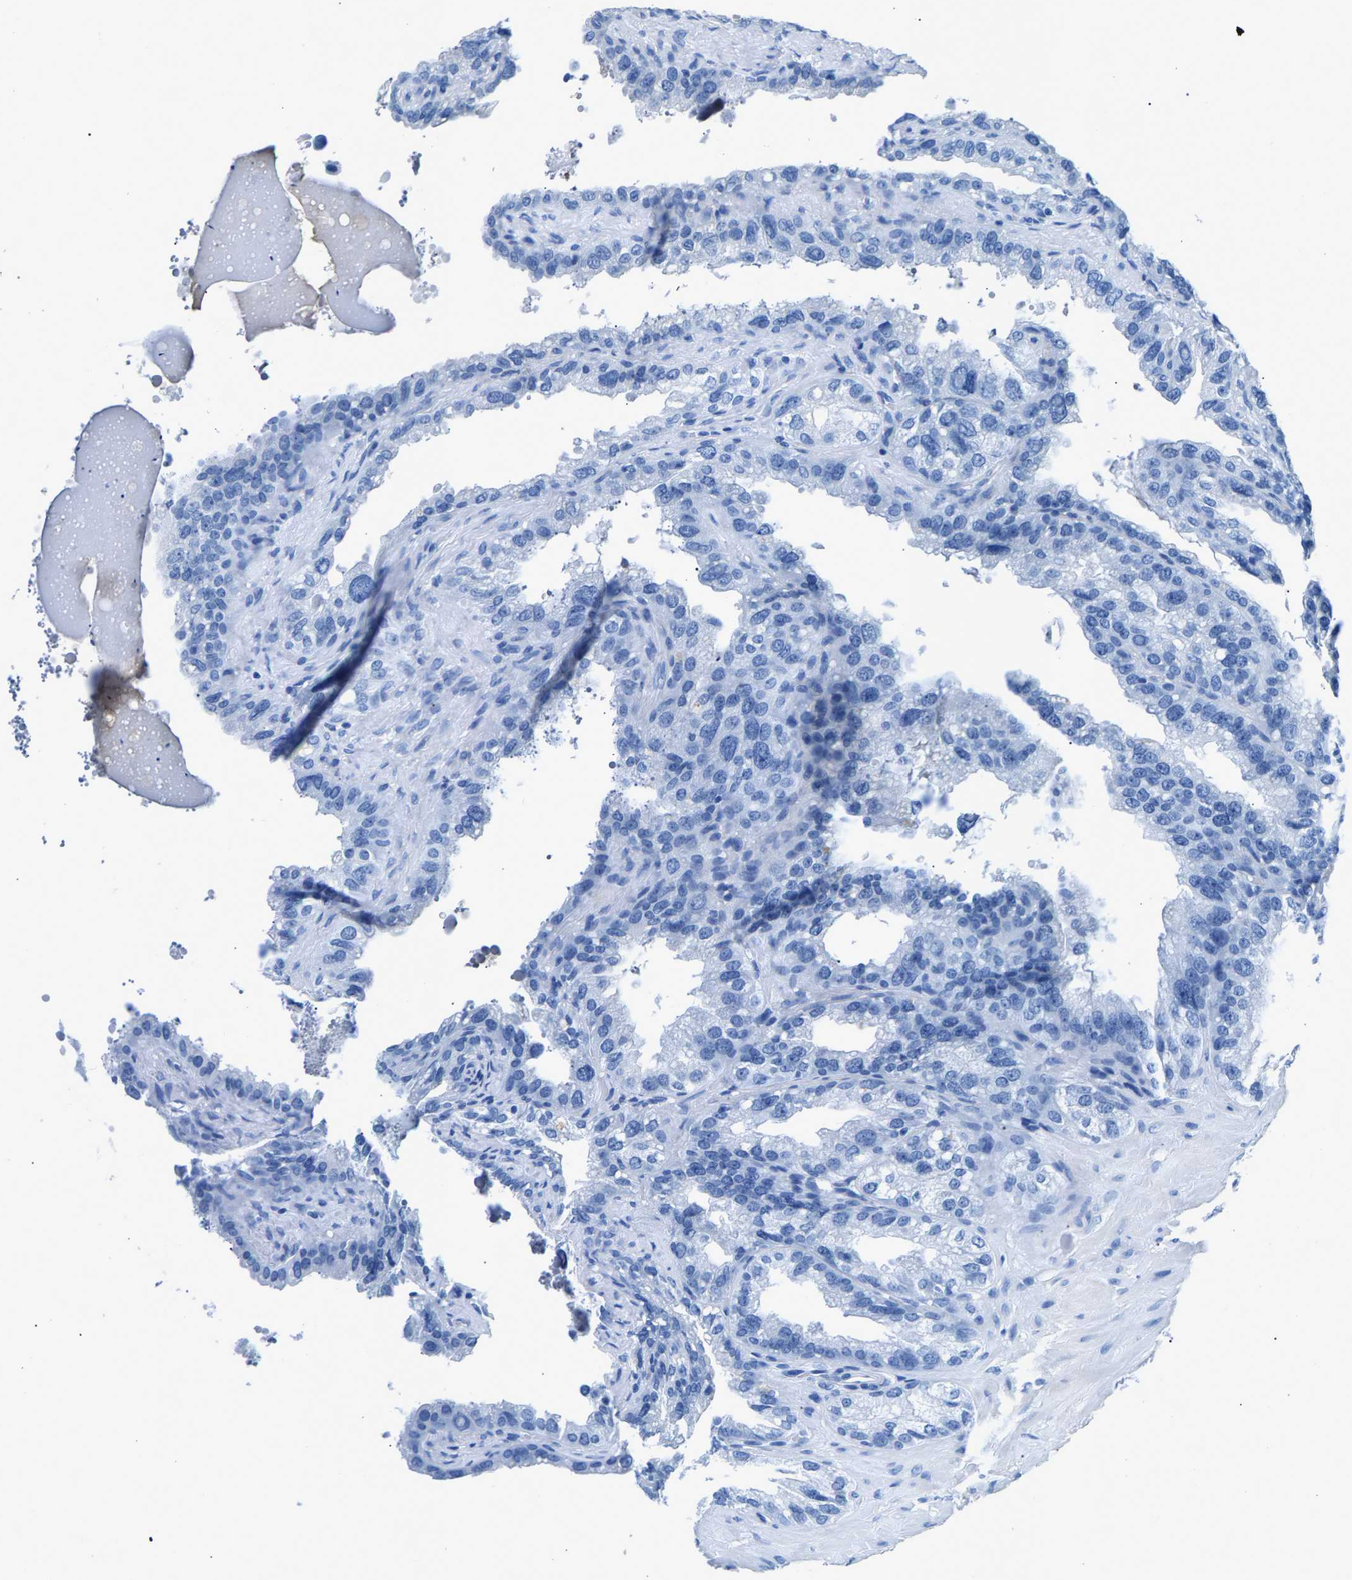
{"staining": {"intensity": "negative", "quantity": "none", "location": "none"}, "tissue": "seminal vesicle", "cell_type": "Glandular cells", "image_type": "normal", "snomed": [{"axis": "morphology", "description": "Normal tissue, NOS"}, {"axis": "topography", "description": "Seminal veicle"}], "caption": "Immunohistochemistry (IHC) of normal human seminal vesicle exhibits no staining in glandular cells.", "gene": "CPS1", "patient": {"sex": "male", "age": 68}}